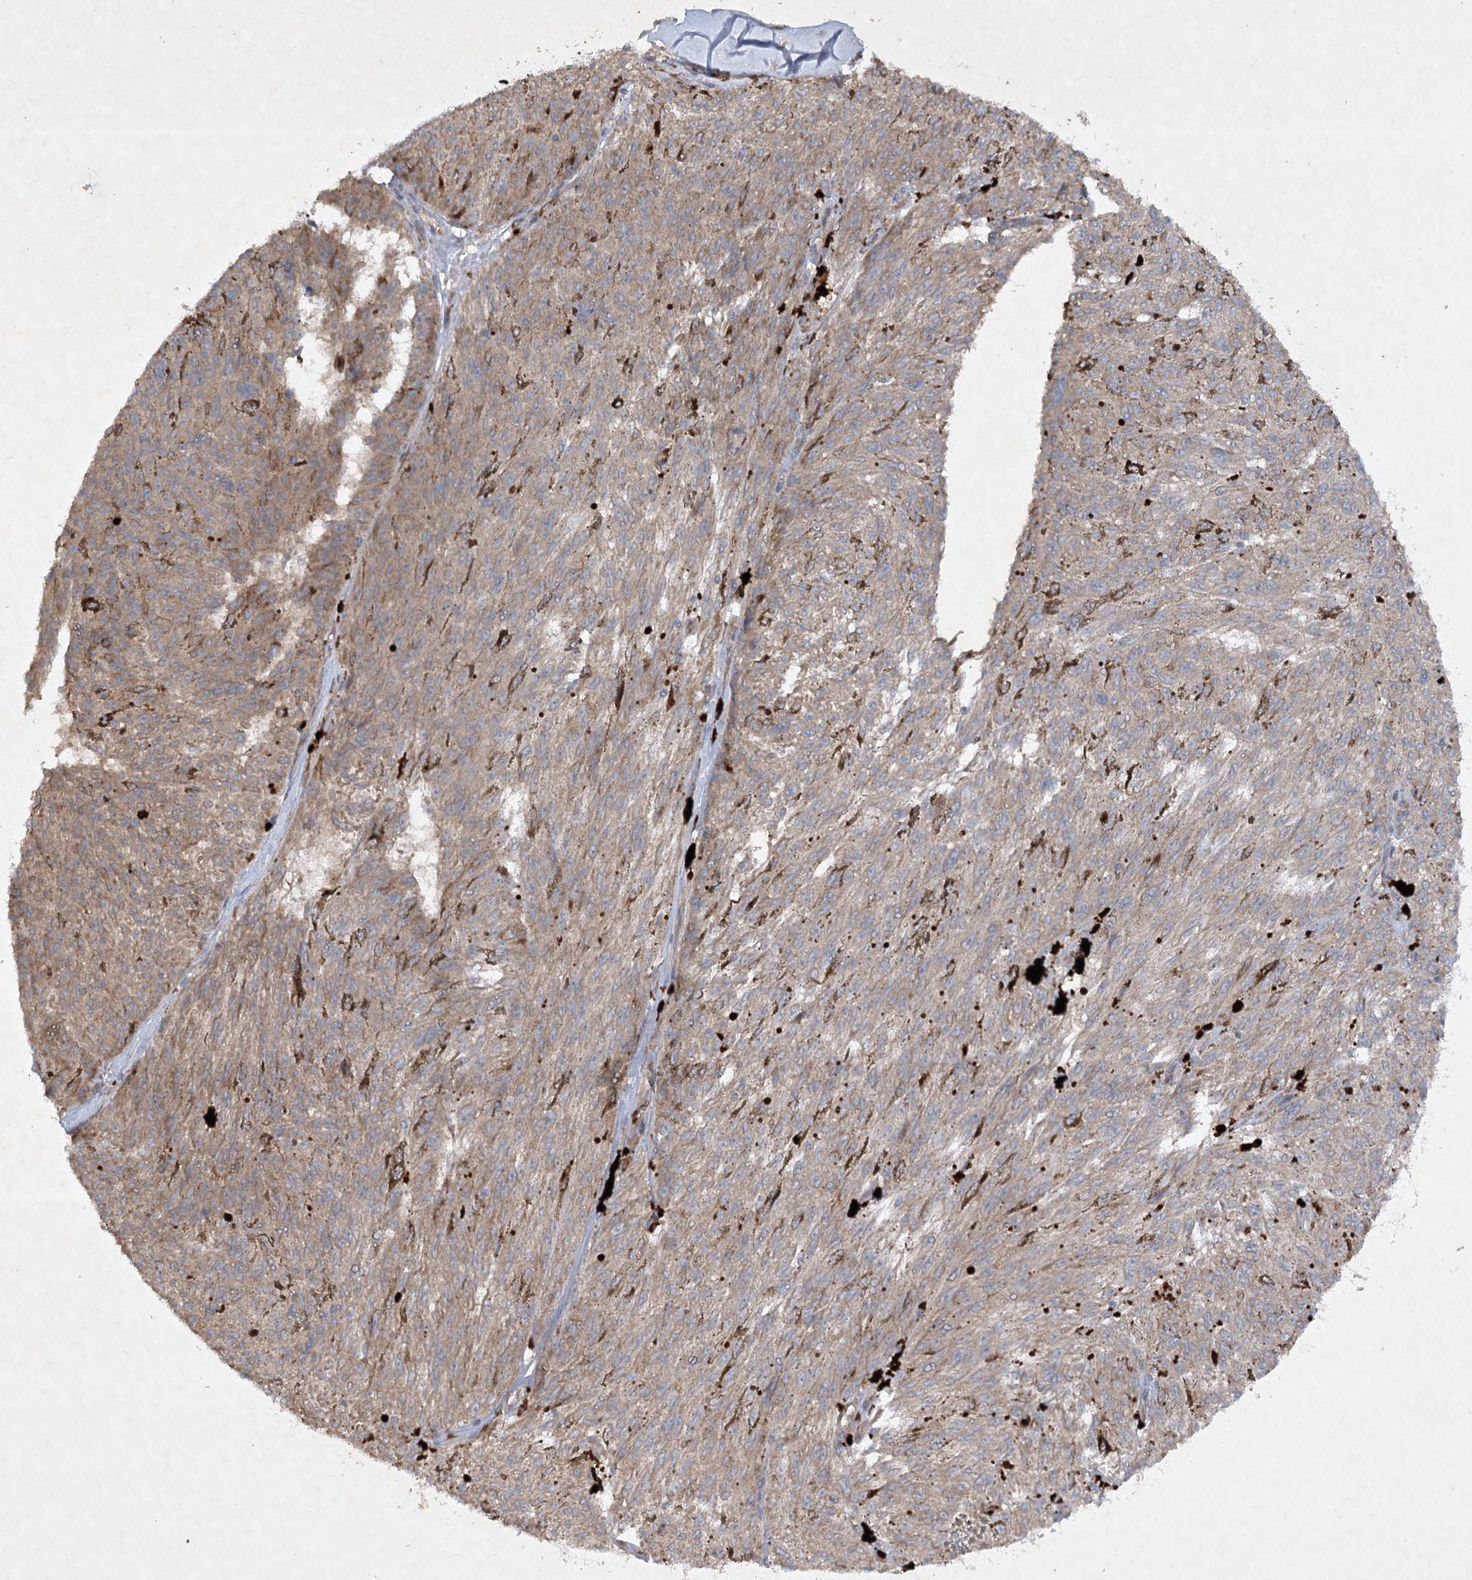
{"staining": {"intensity": "moderate", "quantity": ">75%", "location": "cytoplasmic/membranous"}, "tissue": "melanoma", "cell_type": "Tumor cells", "image_type": "cancer", "snomed": [{"axis": "morphology", "description": "Malignant melanoma, NOS"}, {"axis": "topography", "description": "Skin"}], "caption": "Immunohistochemical staining of human melanoma exhibits moderate cytoplasmic/membranous protein expression in about >75% of tumor cells.", "gene": "TRAF3IP1", "patient": {"sex": "female", "age": 72}}